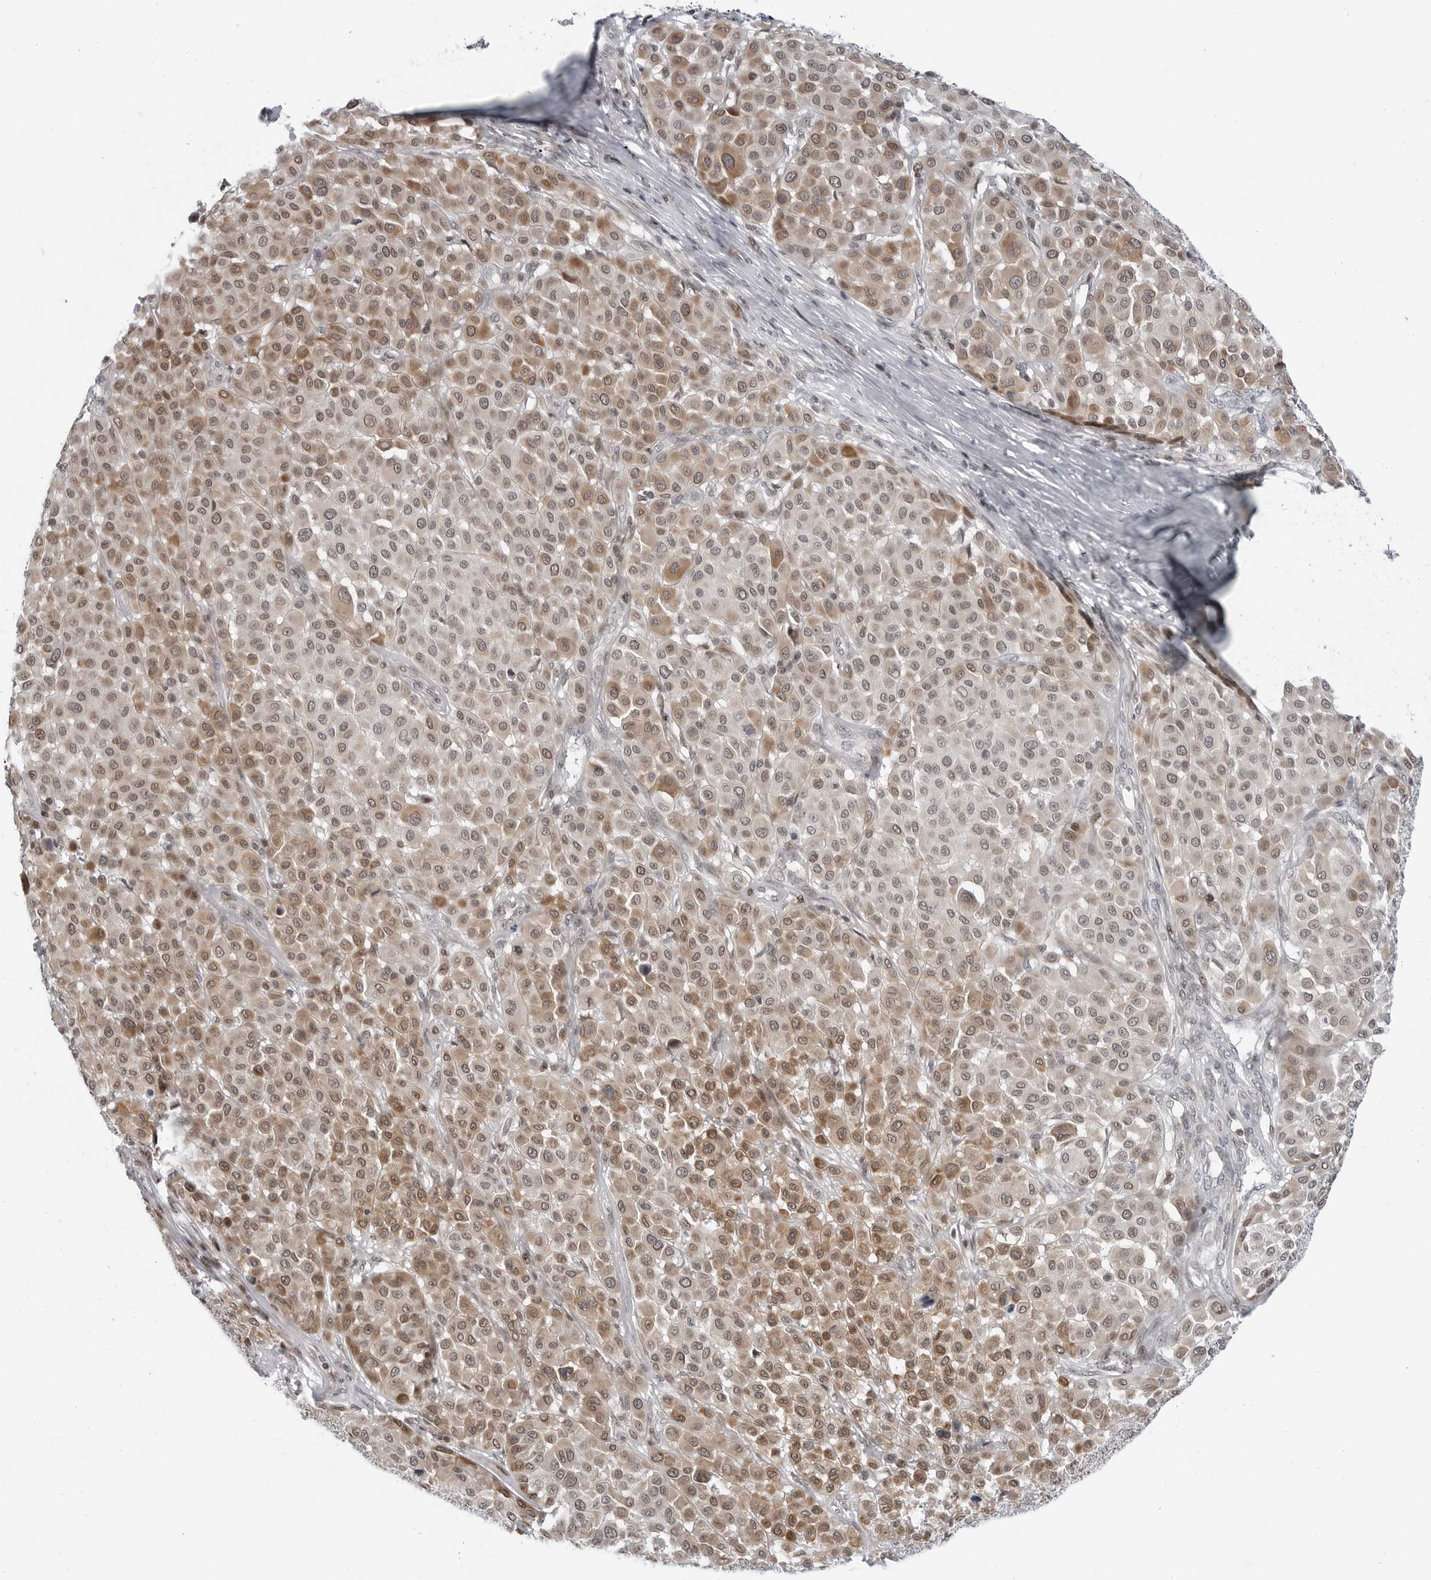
{"staining": {"intensity": "moderate", "quantity": "25%-75%", "location": "cytoplasmic/membranous"}, "tissue": "melanoma", "cell_type": "Tumor cells", "image_type": "cancer", "snomed": [{"axis": "morphology", "description": "Malignant melanoma, Metastatic site"}, {"axis": "topography", "description": "Soft tissue"}], "caption": "Moderate cytoplasmic/membranous protein staining is present in approximately 25%-75% of tumor cells in malignant melanoma (metastatic site). The staining is performed using DAB brown chromogen to label protein expression. The nuclei are counter-stained blue using hematoxylin.", "gene": "FAM135B", "patient": {"sex": "male", "age": 41}}